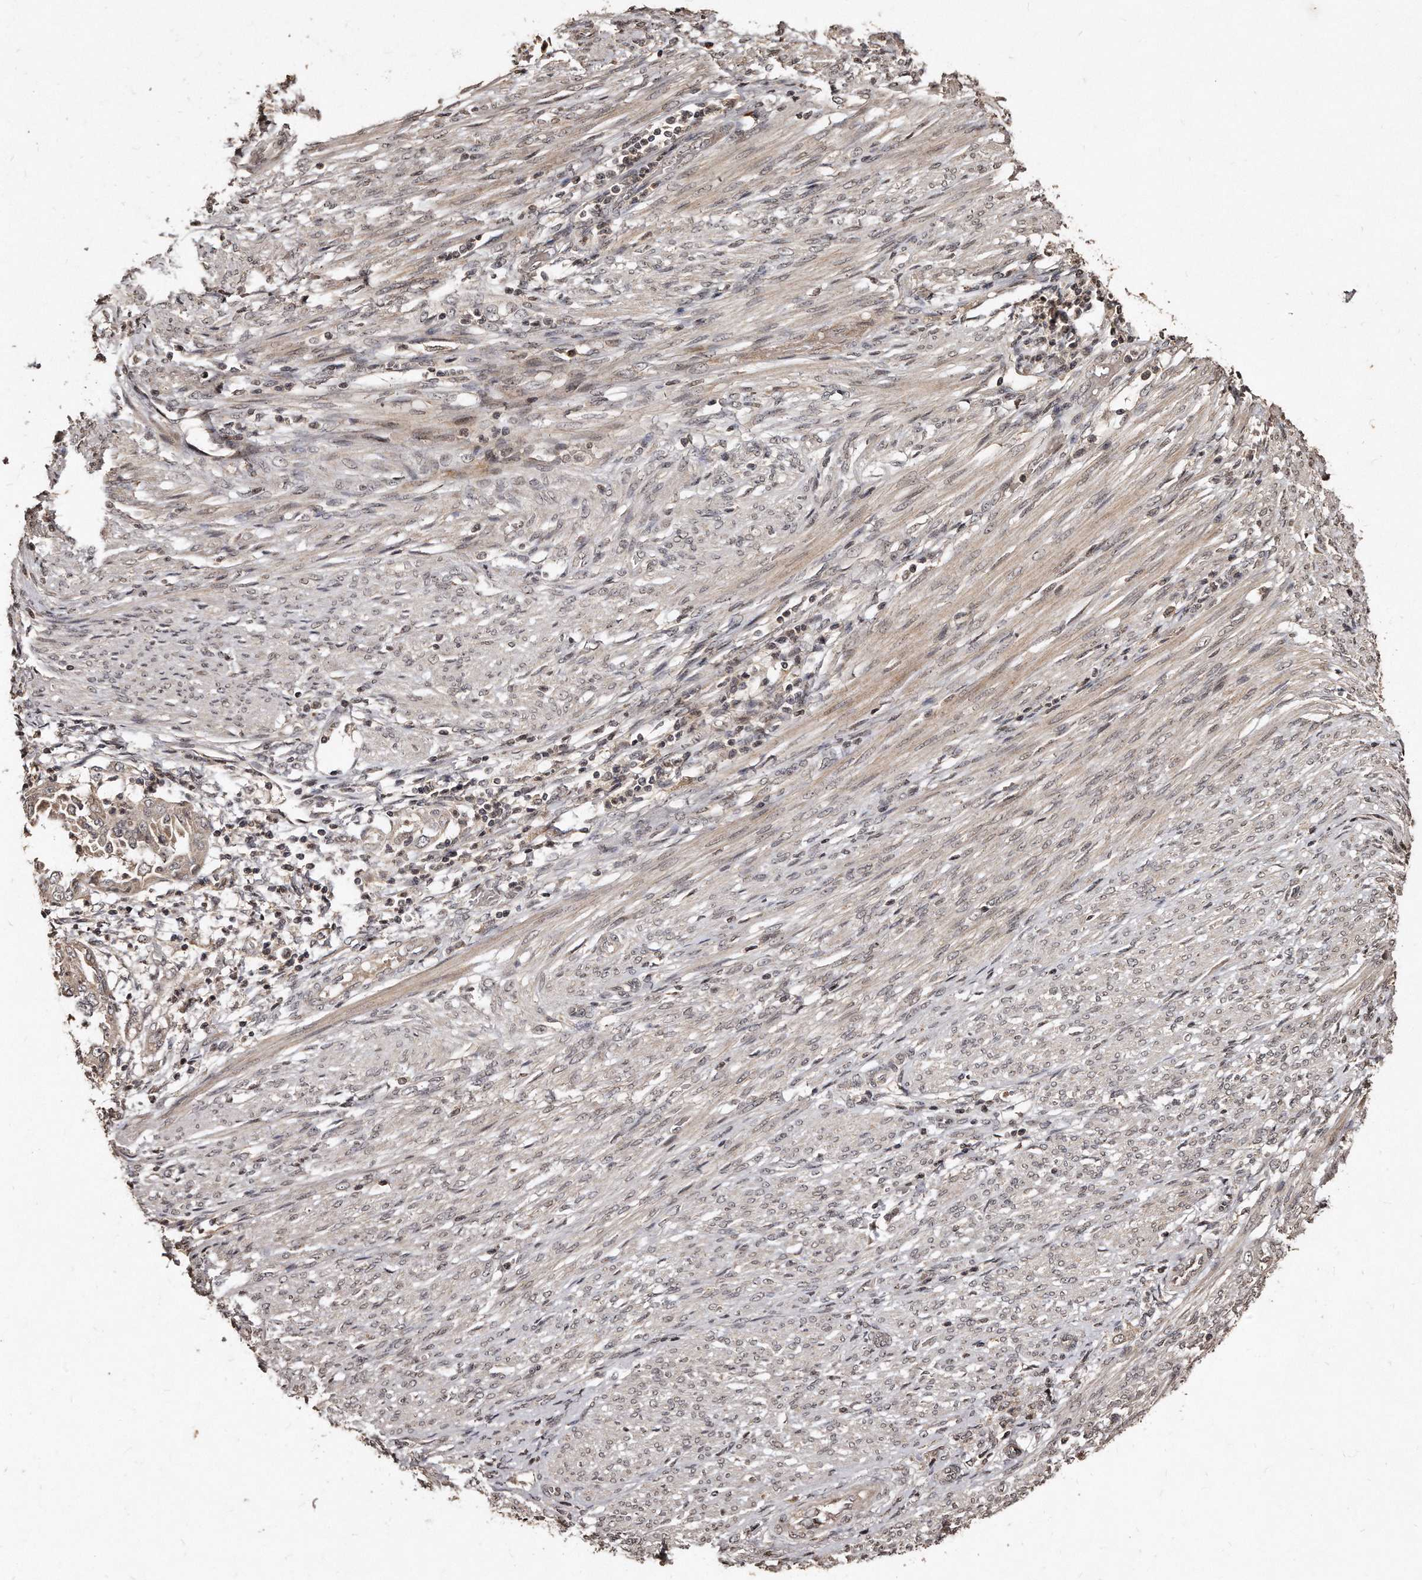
{"staining": {"intensity": "weak", "quantity": ">75%", "location": "cytoplasmic/membranous"}, "tissue": "endometrial cancer", "cell_type": "Tumor cells", "image_type": "cancer", "snomed": [{"axis": "morphology", "description": "Adenocarcinoma, NOS"}, {"axis": "topography", "description": "Endometrium"}], "caption": "Endometrial cancer was stained to show a protein in brown. There is low levels of weak cytoplasmic/membranous expression in about >75% of tumor cells.", "gene": "TSHR", "patient": {"sex": "female", "age": 85}}